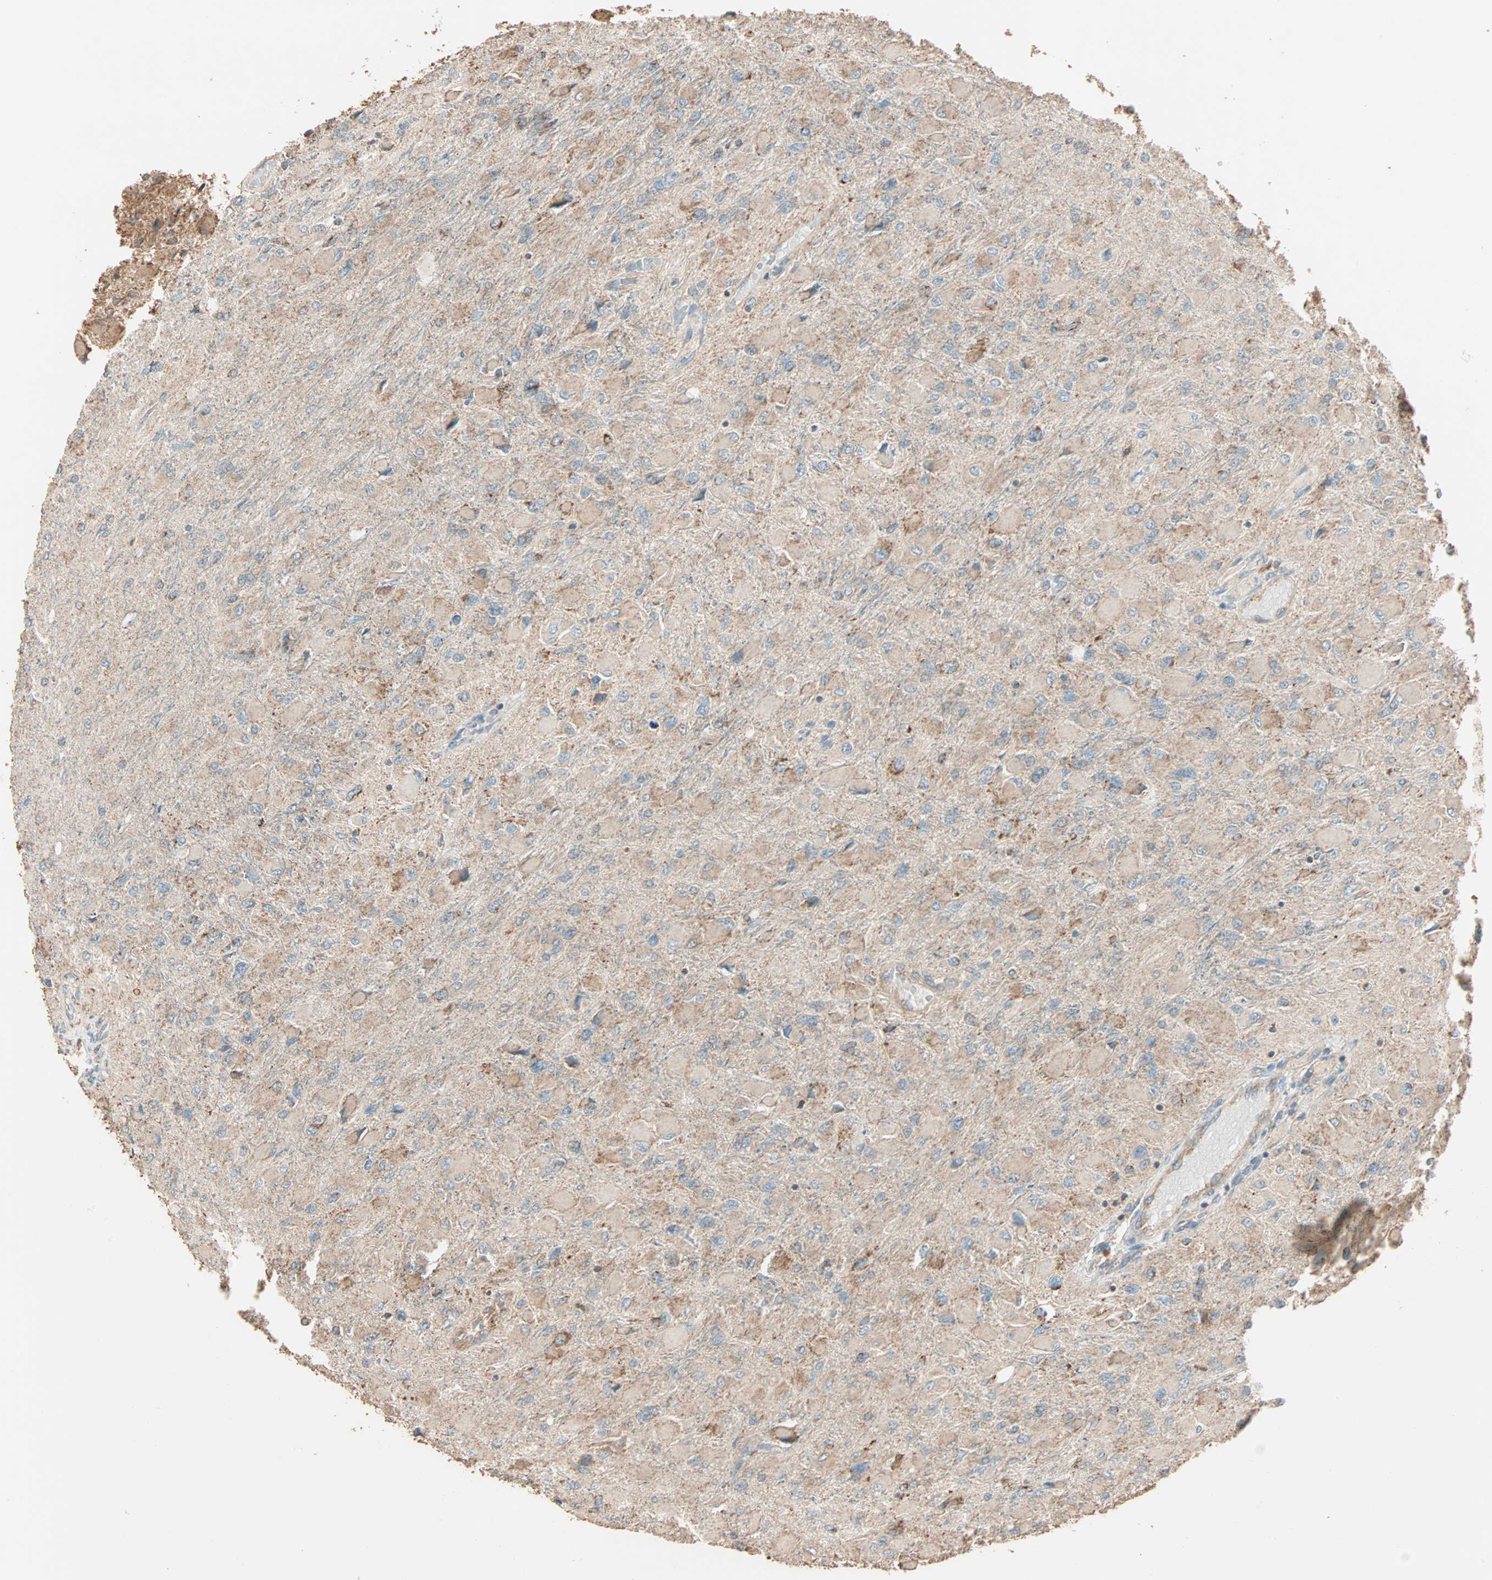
{"staining": {"intensity": "weak", "quantity": ">75%", "location": "cytoplasmic/membranous"}, "tissue": "glioma", "cell_type": "Tumor cells", "image_type": "cancer", "snomed": [{"axis": "morphology", "description": "Glioma, malignant, High grade"}, {"axis": "topography", "description": "Cerebral cortex"}], "caption": "Glioma stained with immunohistochemistry reveals weak cytoplasmic/membranous positivity in about >75% of tumor cells.", "gene": "EIF4G2", "patient": {"sex": "female", "age": 36}}